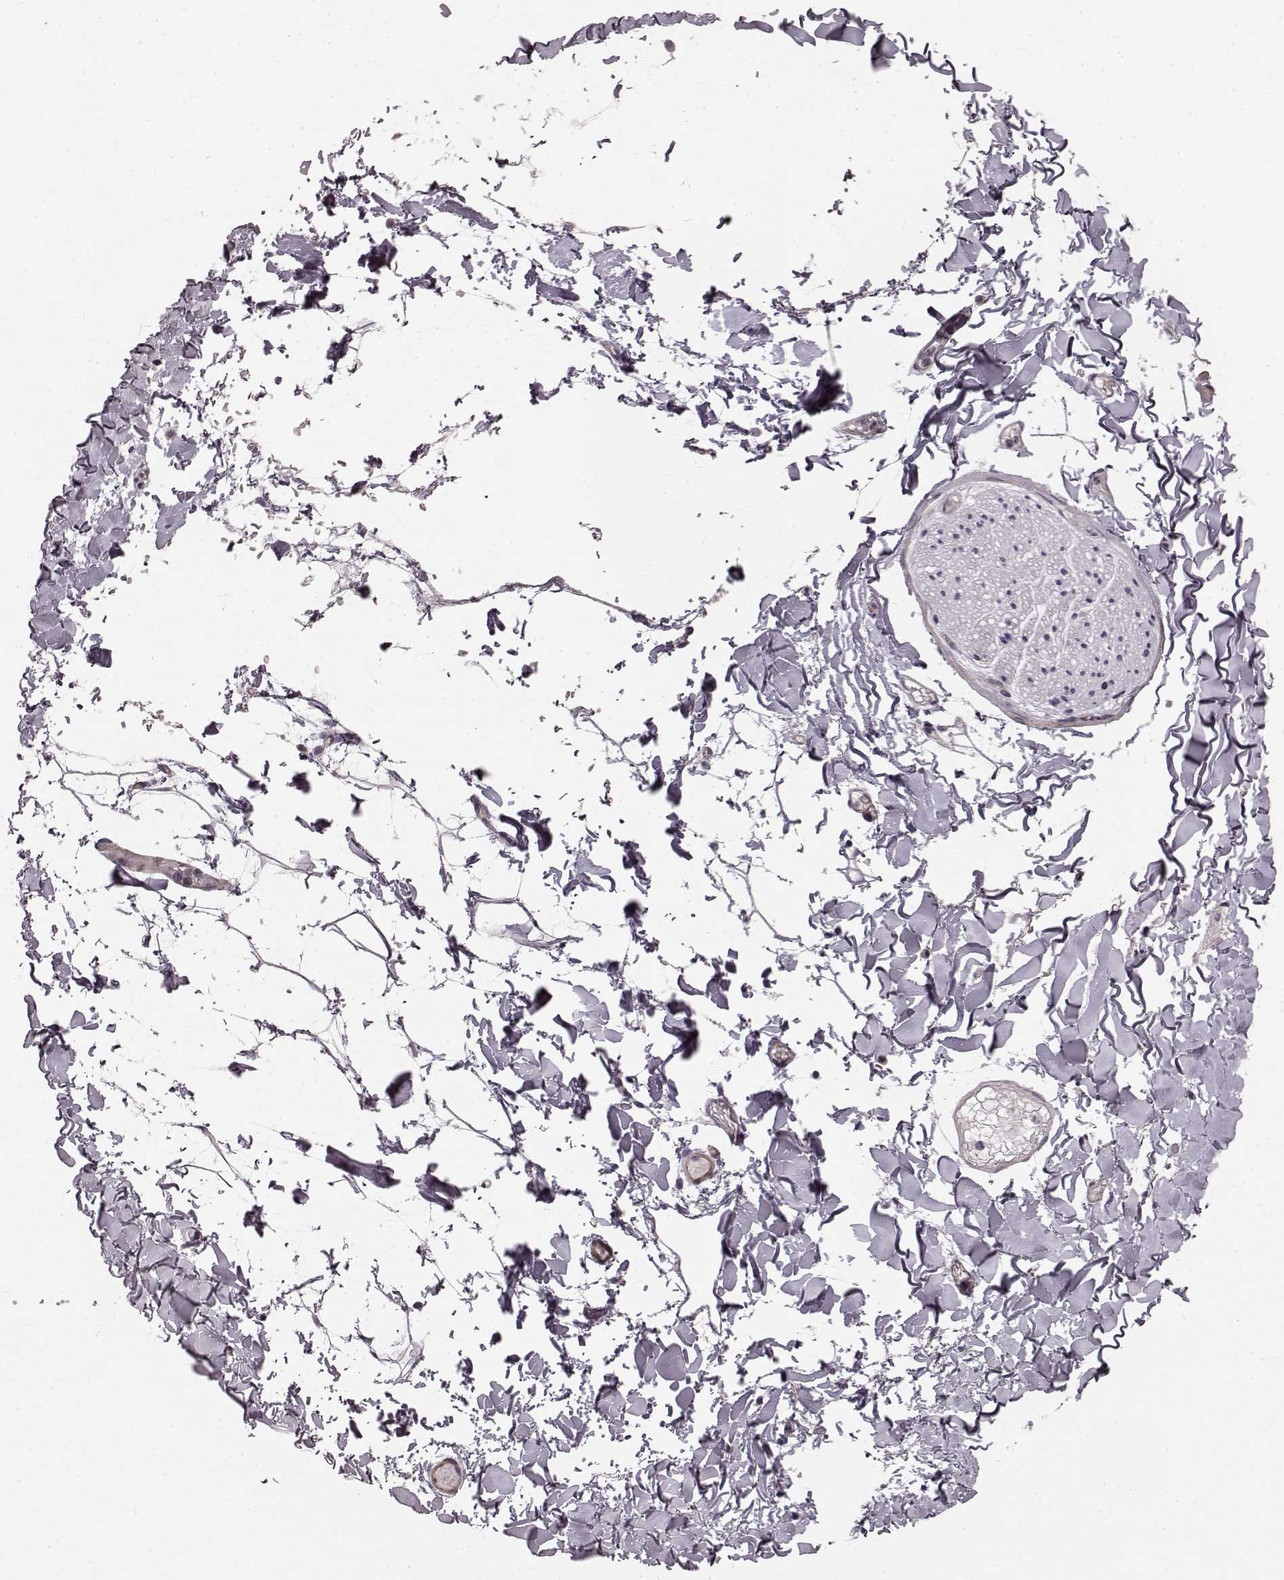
{"staining": {"intensity": "negative", "quantity": "none", "location": "none"}, "tissue": "adipose tissue", "cell_type": "Adipocytes", "image_type": "normal", "snomed": [{"axis": "morphology", "description": "Normal tissue, NOS"}, {"axis": "topography", "description": "Gallbladder"}, {"axis": "topography", "description": "Peripheral nerve tissue"}], "caption": "The immunohistochemistry (IHC) image has no significant staining in adipocytes of adipose tissue.", "gene": "SLC22A18", "patient": {"sex": "female", "age": 45}}